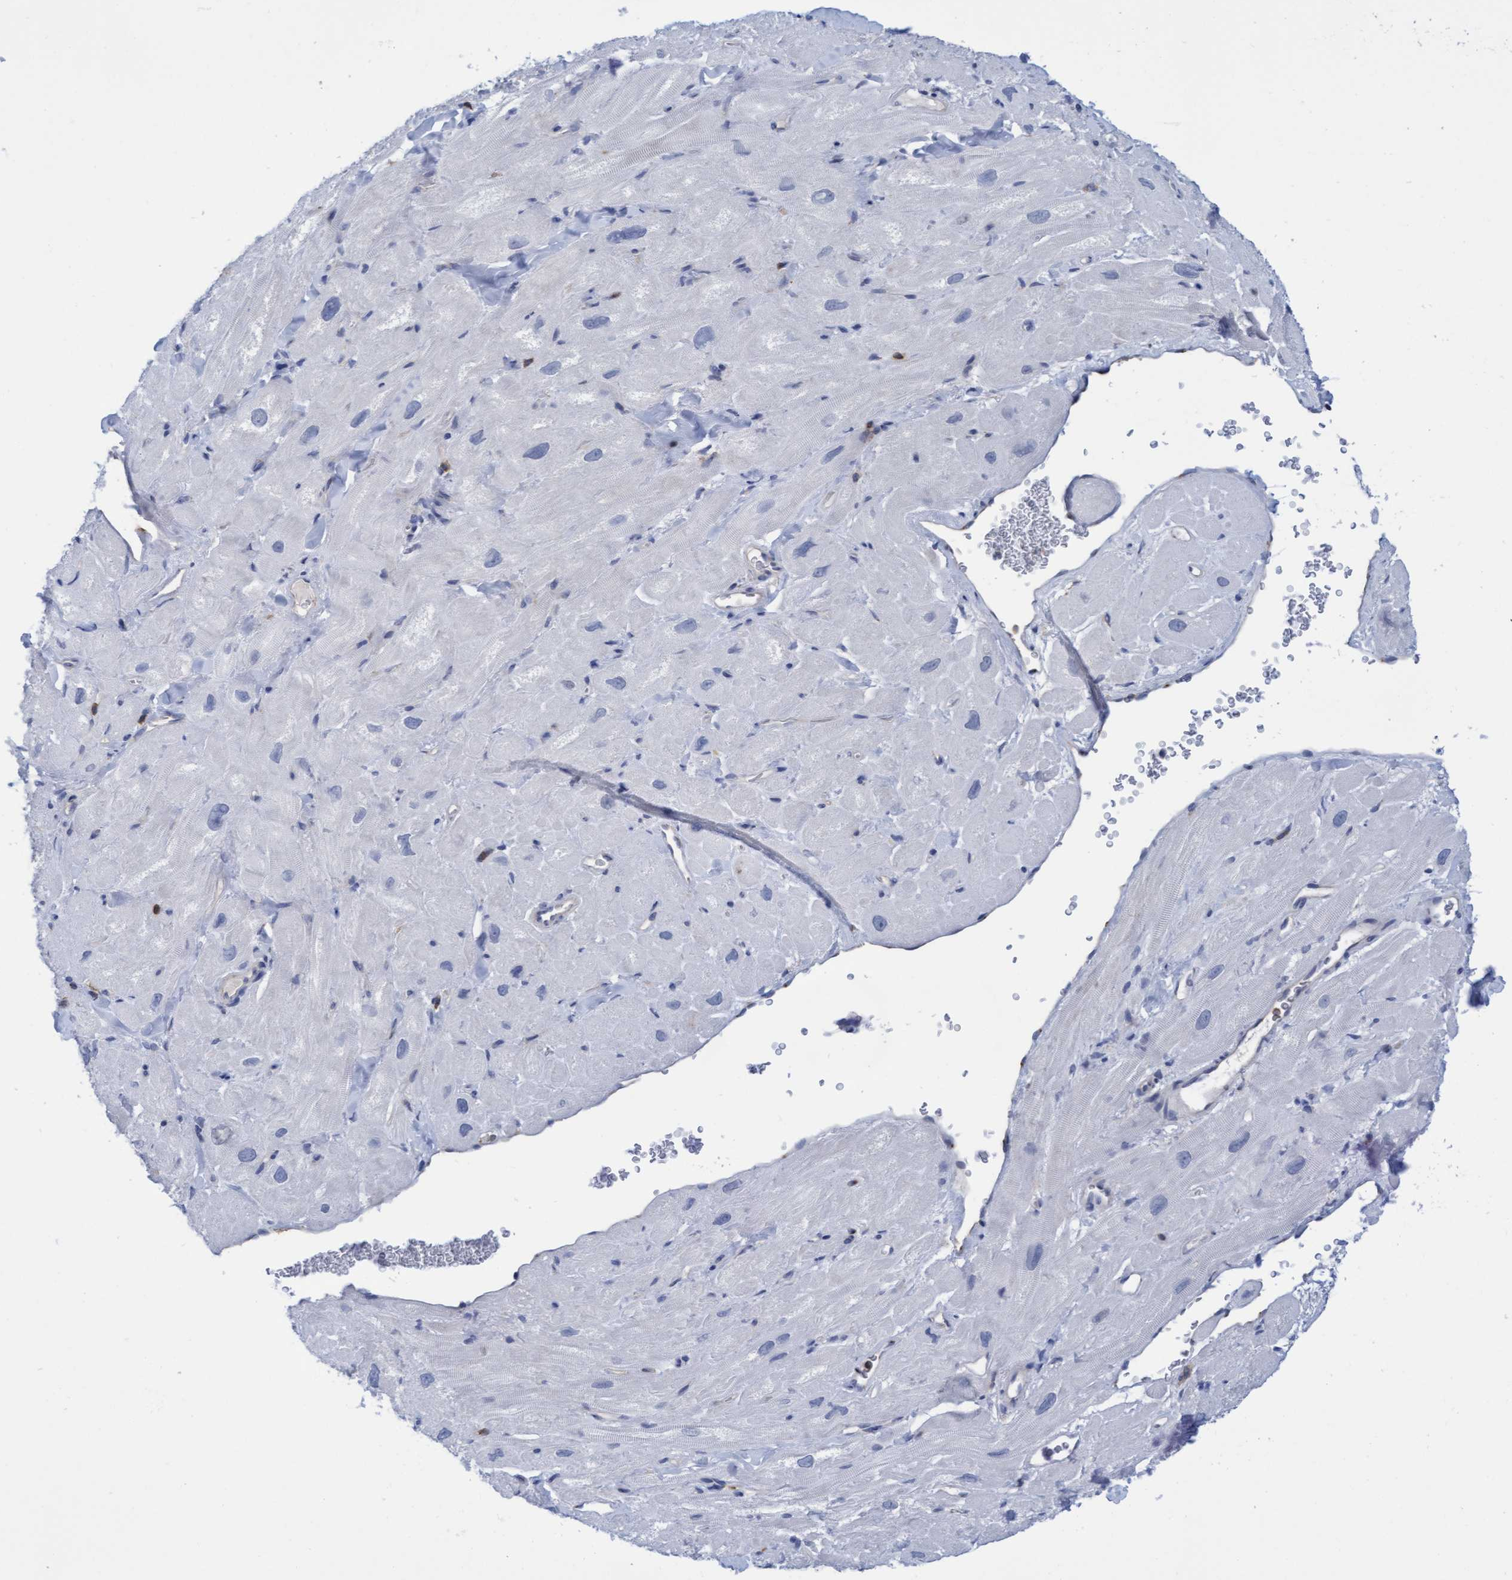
{"staining": {"intensity": "negative", "quantity": "none", "location": "none"}, "tissue": "heart muscle", "cell_type": "Cardiomyocytes", "image_type": "normal", "snomed": [{"axis": "morphology", "description": "Normal tissue, NOS"}, {"axis": "topography", "description": "Heart"}], "caption": "DAB immunohistochemical staining of normal heart muscle exhibits no significant positivity in cardiomyocytes.", "gene": "FNBP1", "patient": {"sex": "male", "age": 49}}